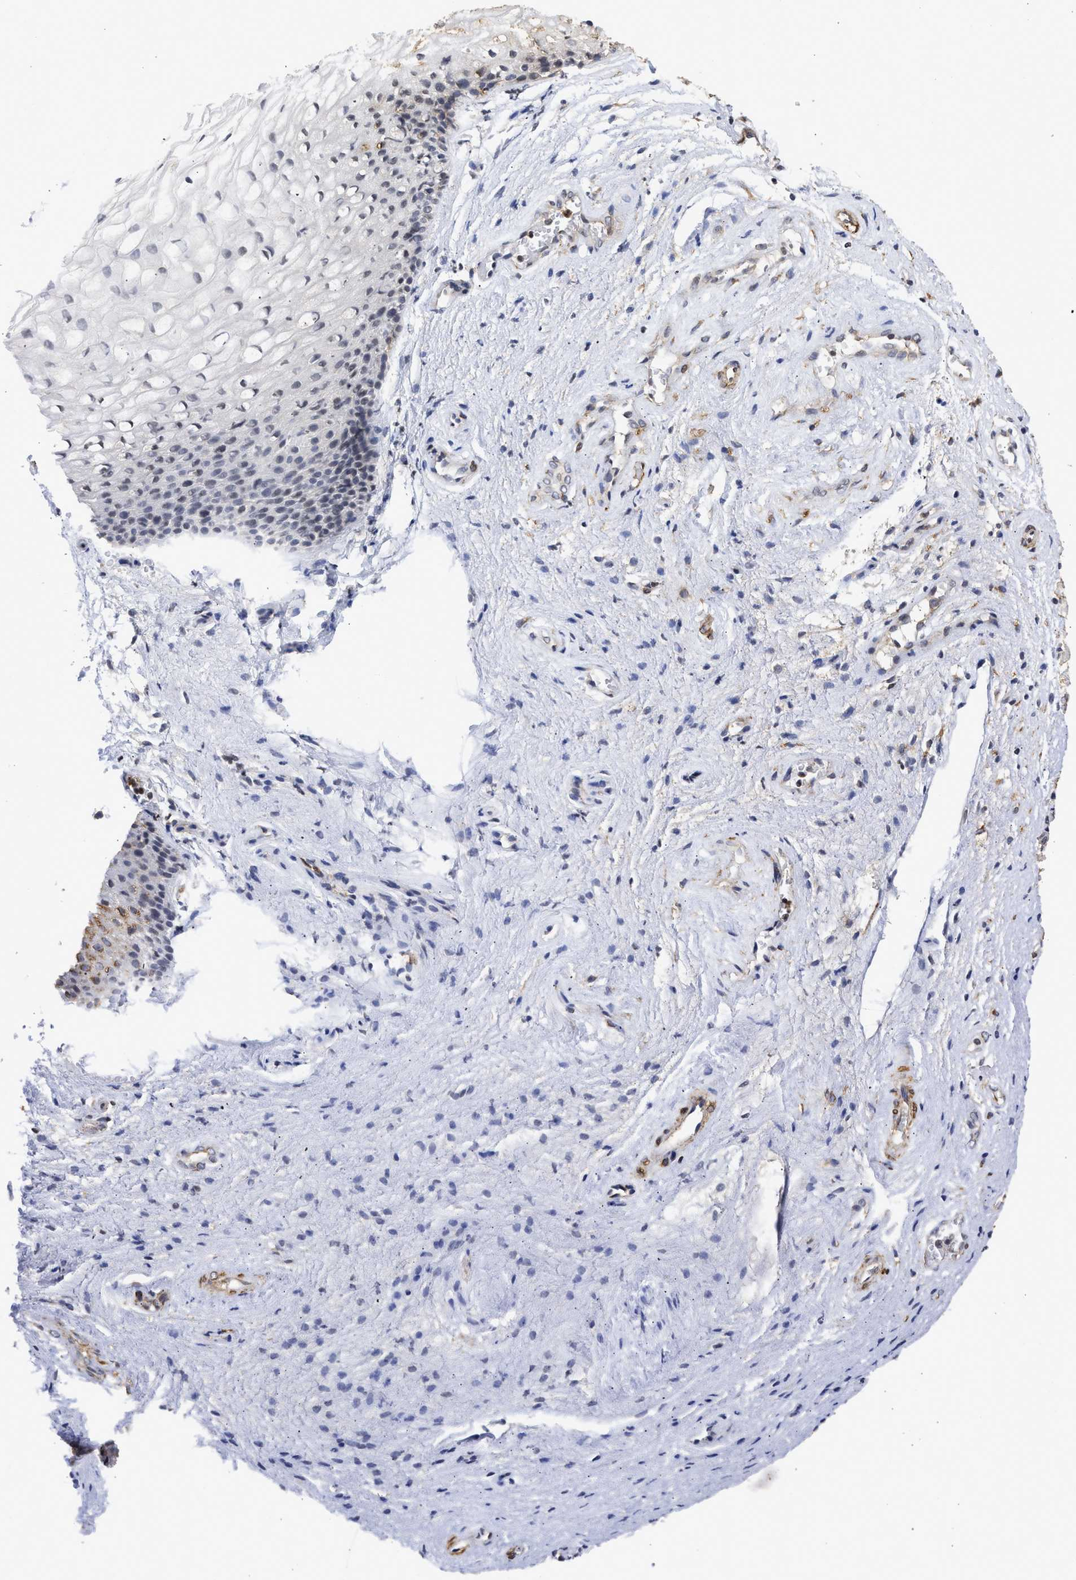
{"staining": {"intensity": "negative", "quantity": "none", "location": "none"}, "tissue": "vagina", "cell_type": "Squamous epithelial cells", "image_type": "normal", "snomed": [{"axis": "morphology", "description": "Normal tissue, NOS"}, {"axis": "topography", "description": "Vagina"}], "caption": "DAB (3,3'-diaminobenzidine) immunohistochemical staining of normal vagina reveals no significant expression in squamous epithelial cells. (DAB (3,3'-diaminobenzidine) immunohistochemistry (IHC), high magnification).", "gene": "ENSG00000142539", "patient": {"sex": "female", "age": 34}}